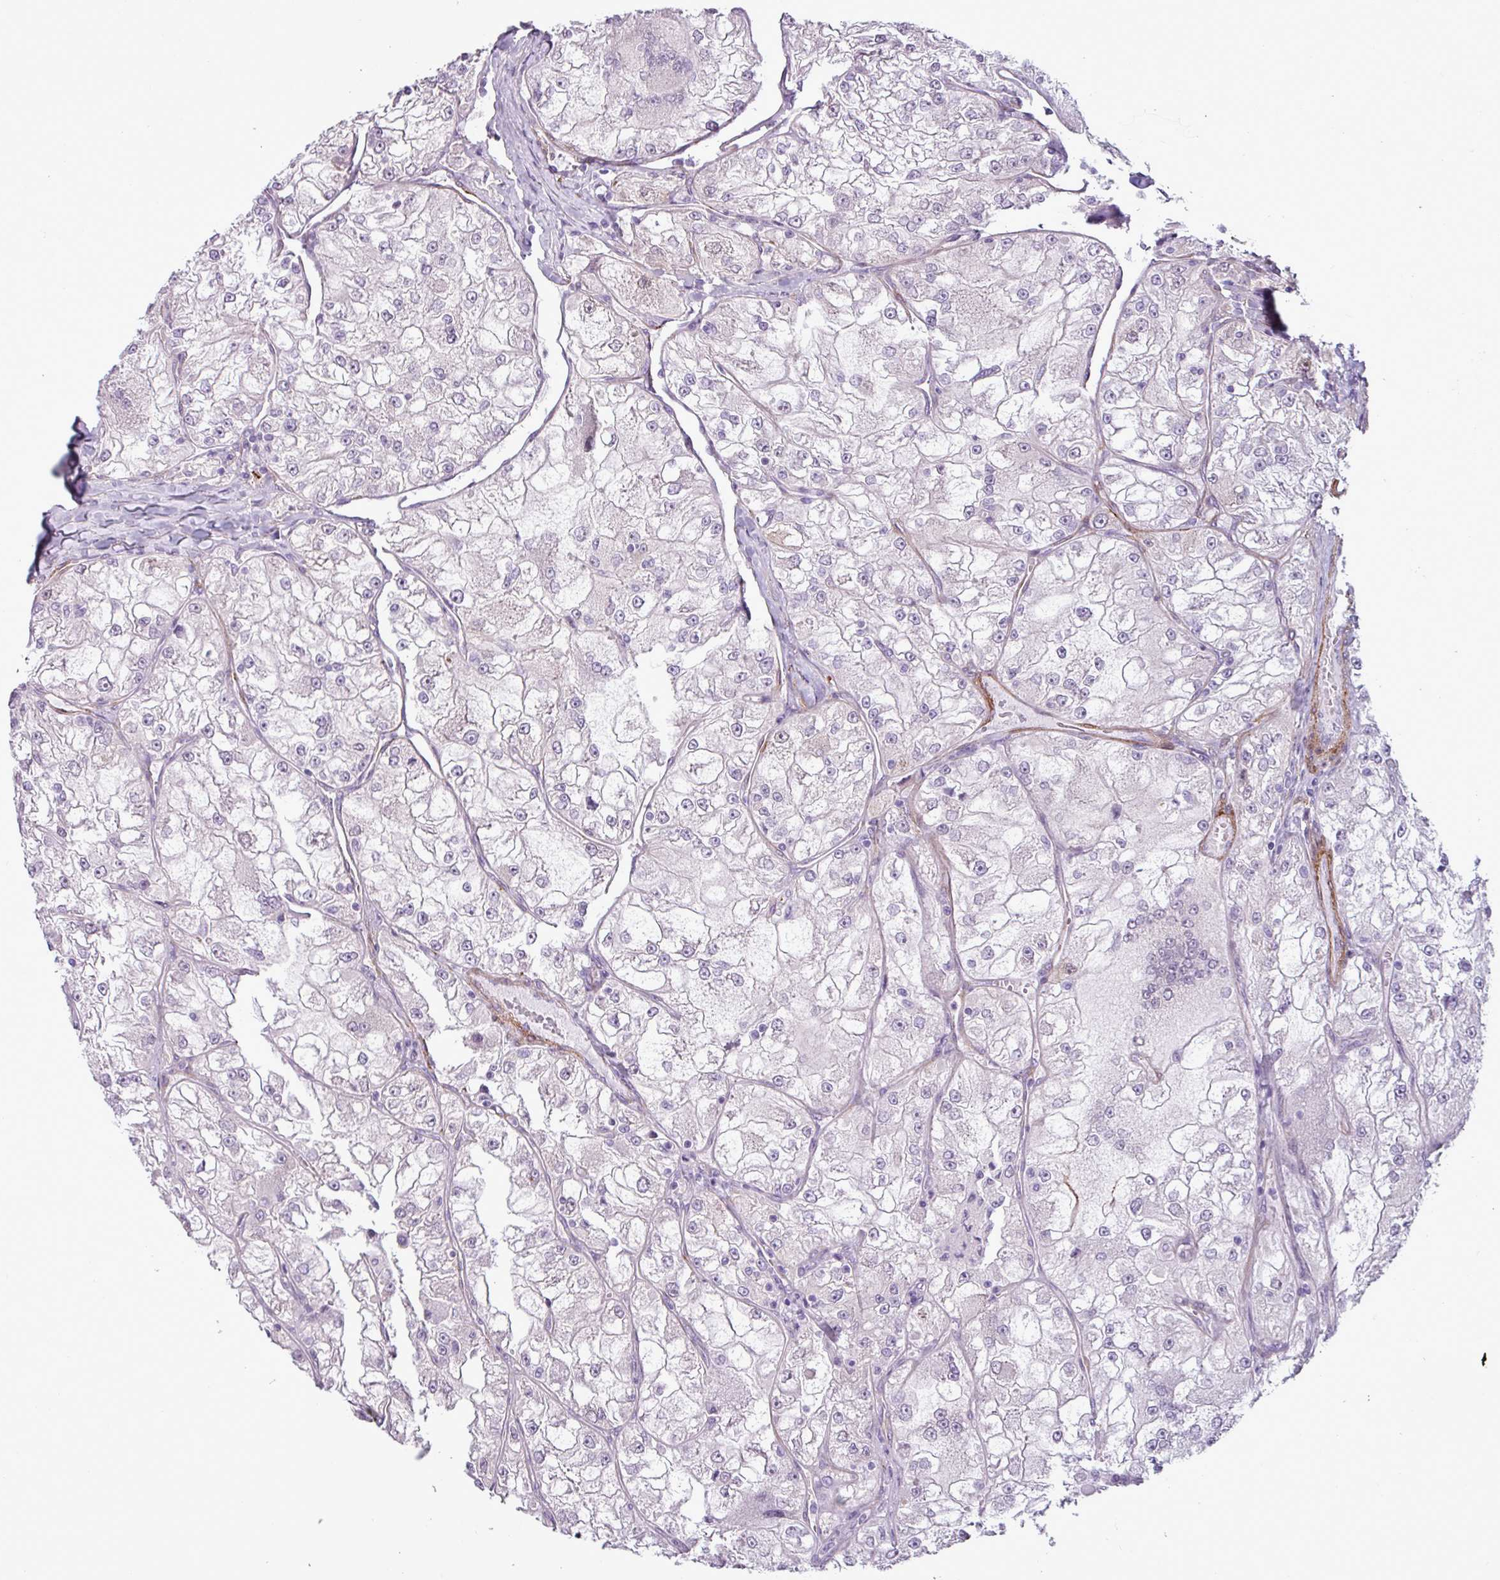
{"staining": {"intensity": "negative", "quantity": "none", "location": "none"}, "tissue": "renal cancer", "cell_type": "Tumor cells", "image_type": "cancer", "snomed": [{"axis": "morphology", "description": "Adenocarcinoma, NOS"}, {"axis": "topography", "description": "Kidney"}], "caption": "Immunohistochemistry (IHC) of human renal cancer demonstrates no staining in tumor cells. (DAB immunohistochemistry, high magnification).", "gene": "ATP10A", "patient": {"sex": "female", "age": 72}}